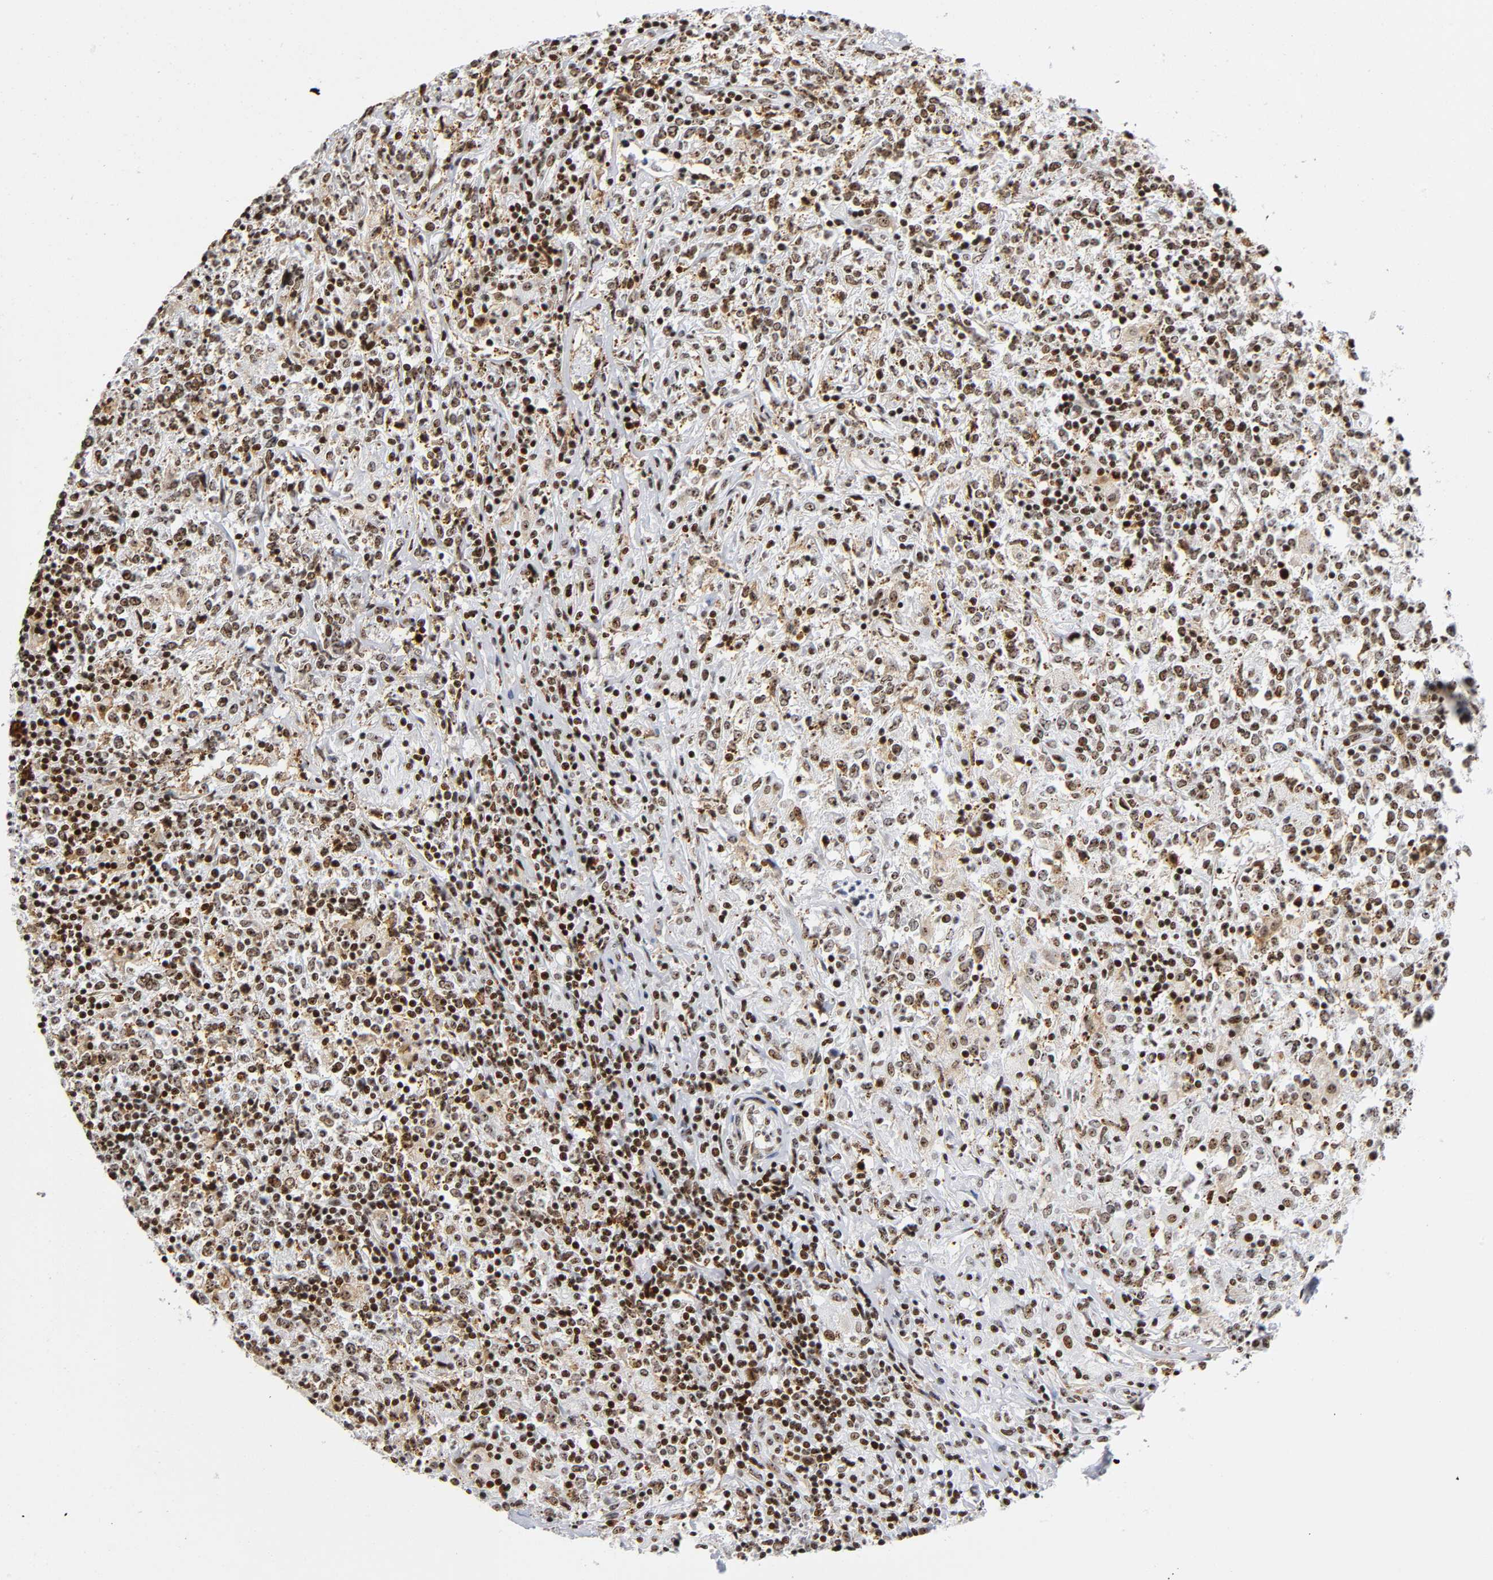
{"staining": {"intensity": "moderate", "quantity": ">75%", "location": "nuclear"}, "tissue": "lymphoma", "cell_type": "Tumor cells", "image_type": "cancer", "snomed": [{"axis": "morphology", "description": "Malignant lymphoma, non-Hodgkin's type, High grade"}, {"axis": "topography", "description": "Lymph node"}], "caption": "Protein staining of lymphoma tissue displays moderate nuclear positivity in about >75% of tumor cells.", "gene": "UBTF", "patient": {"sex": "female", "age": 84}}